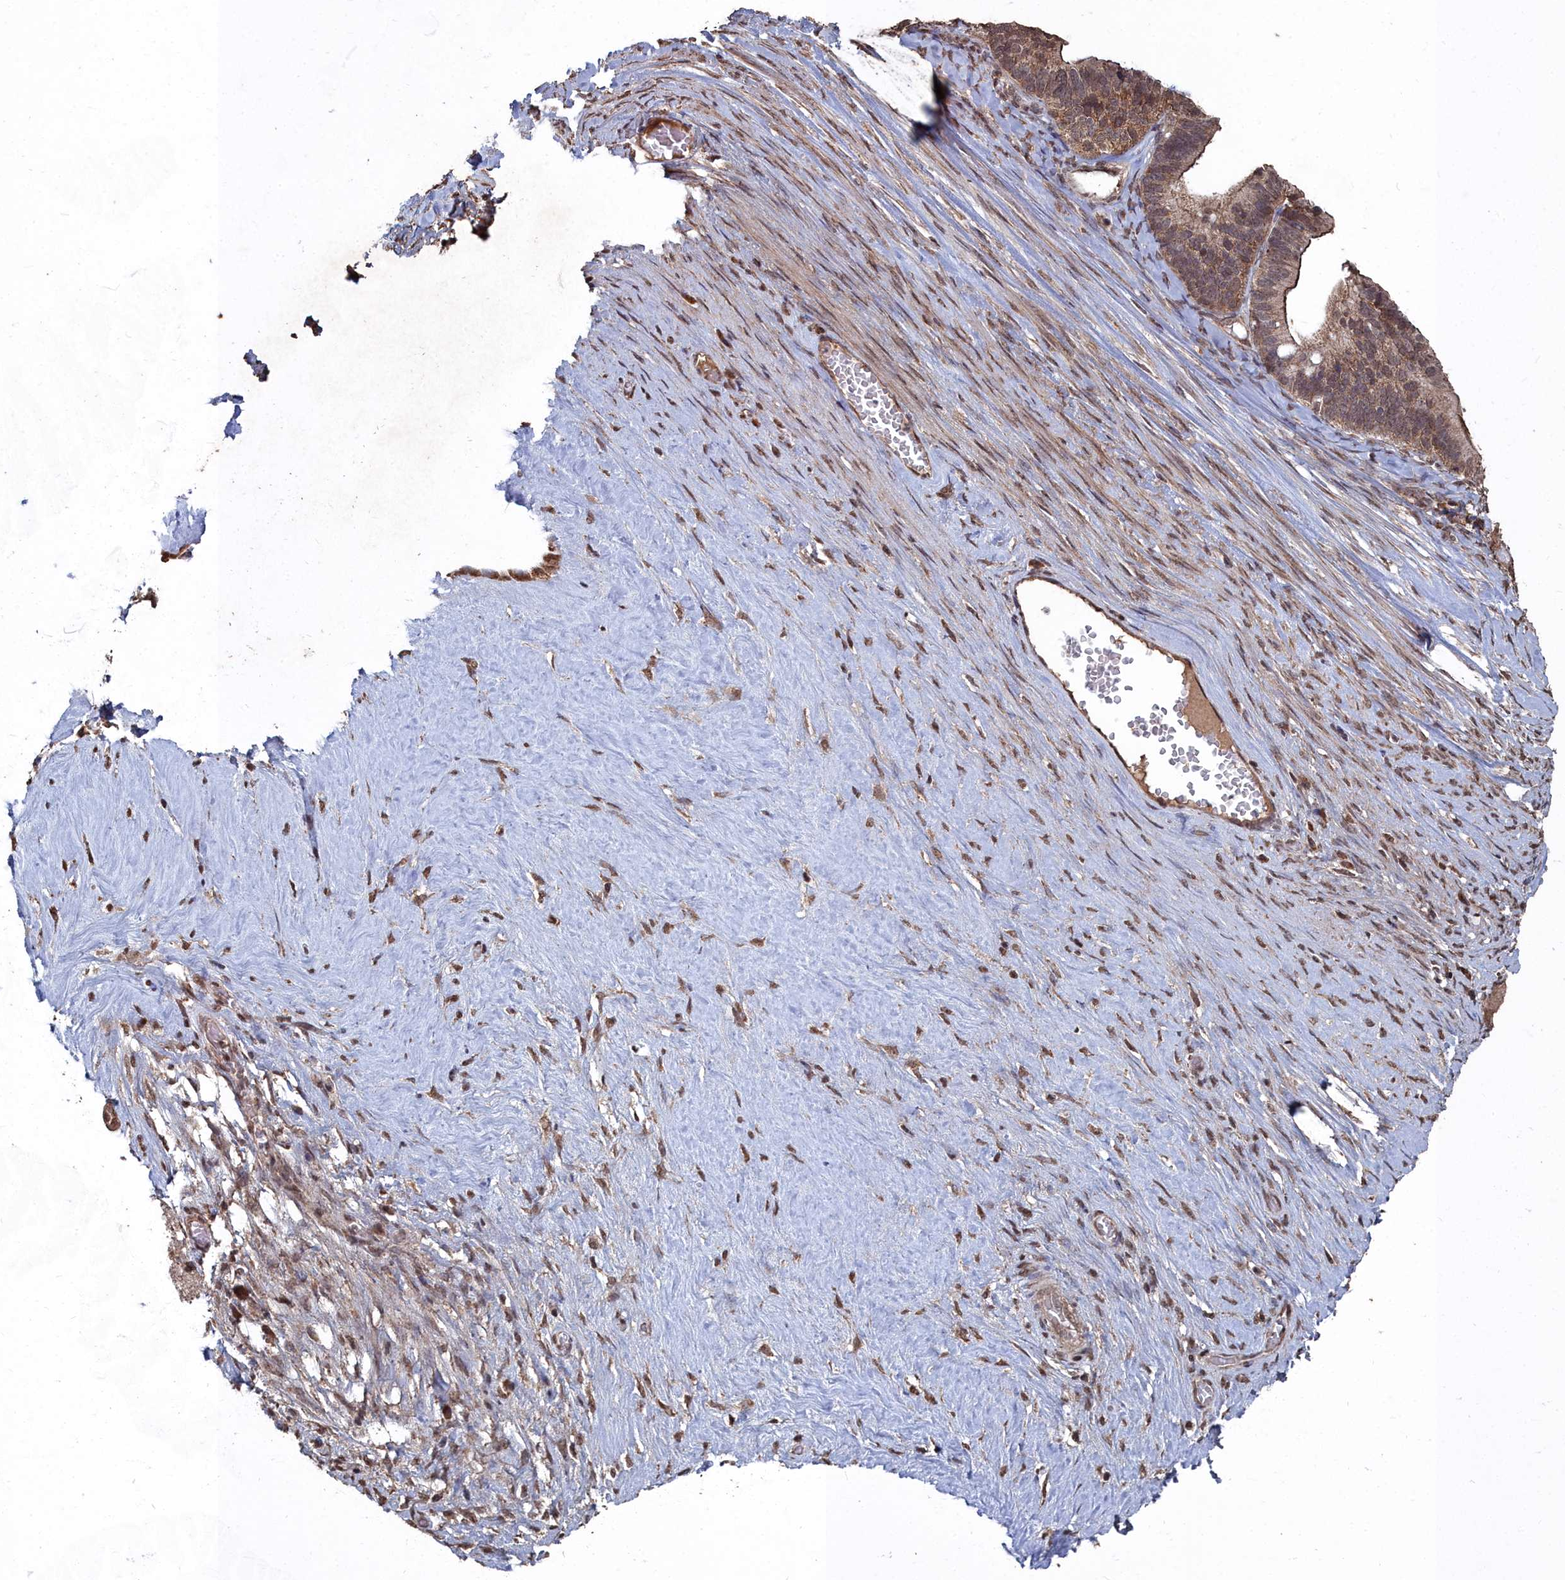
{"staining": {"intensity": "moderate", "quantity": ">75%", "location": "cytoplasmic/membranous,nuclear"}, "tissue": "ovarian cancer", "cell_type": "Tumor cells", "image_type": "cancer", "snomed": [{"axis": "morphology", "description": "Cystadenocarcinoma, serous, NOS"}, {"axis": "topography", "description": "Ovary"}], "caption": "Ovarian cancer stained for a protein (brown) exhibits moderate cytoplasmic/membranous and nuclear positive expression in approximately >75% of tumor cells.", "gene": "CCNP", "patient": {"sex": "female", "age": 56}}